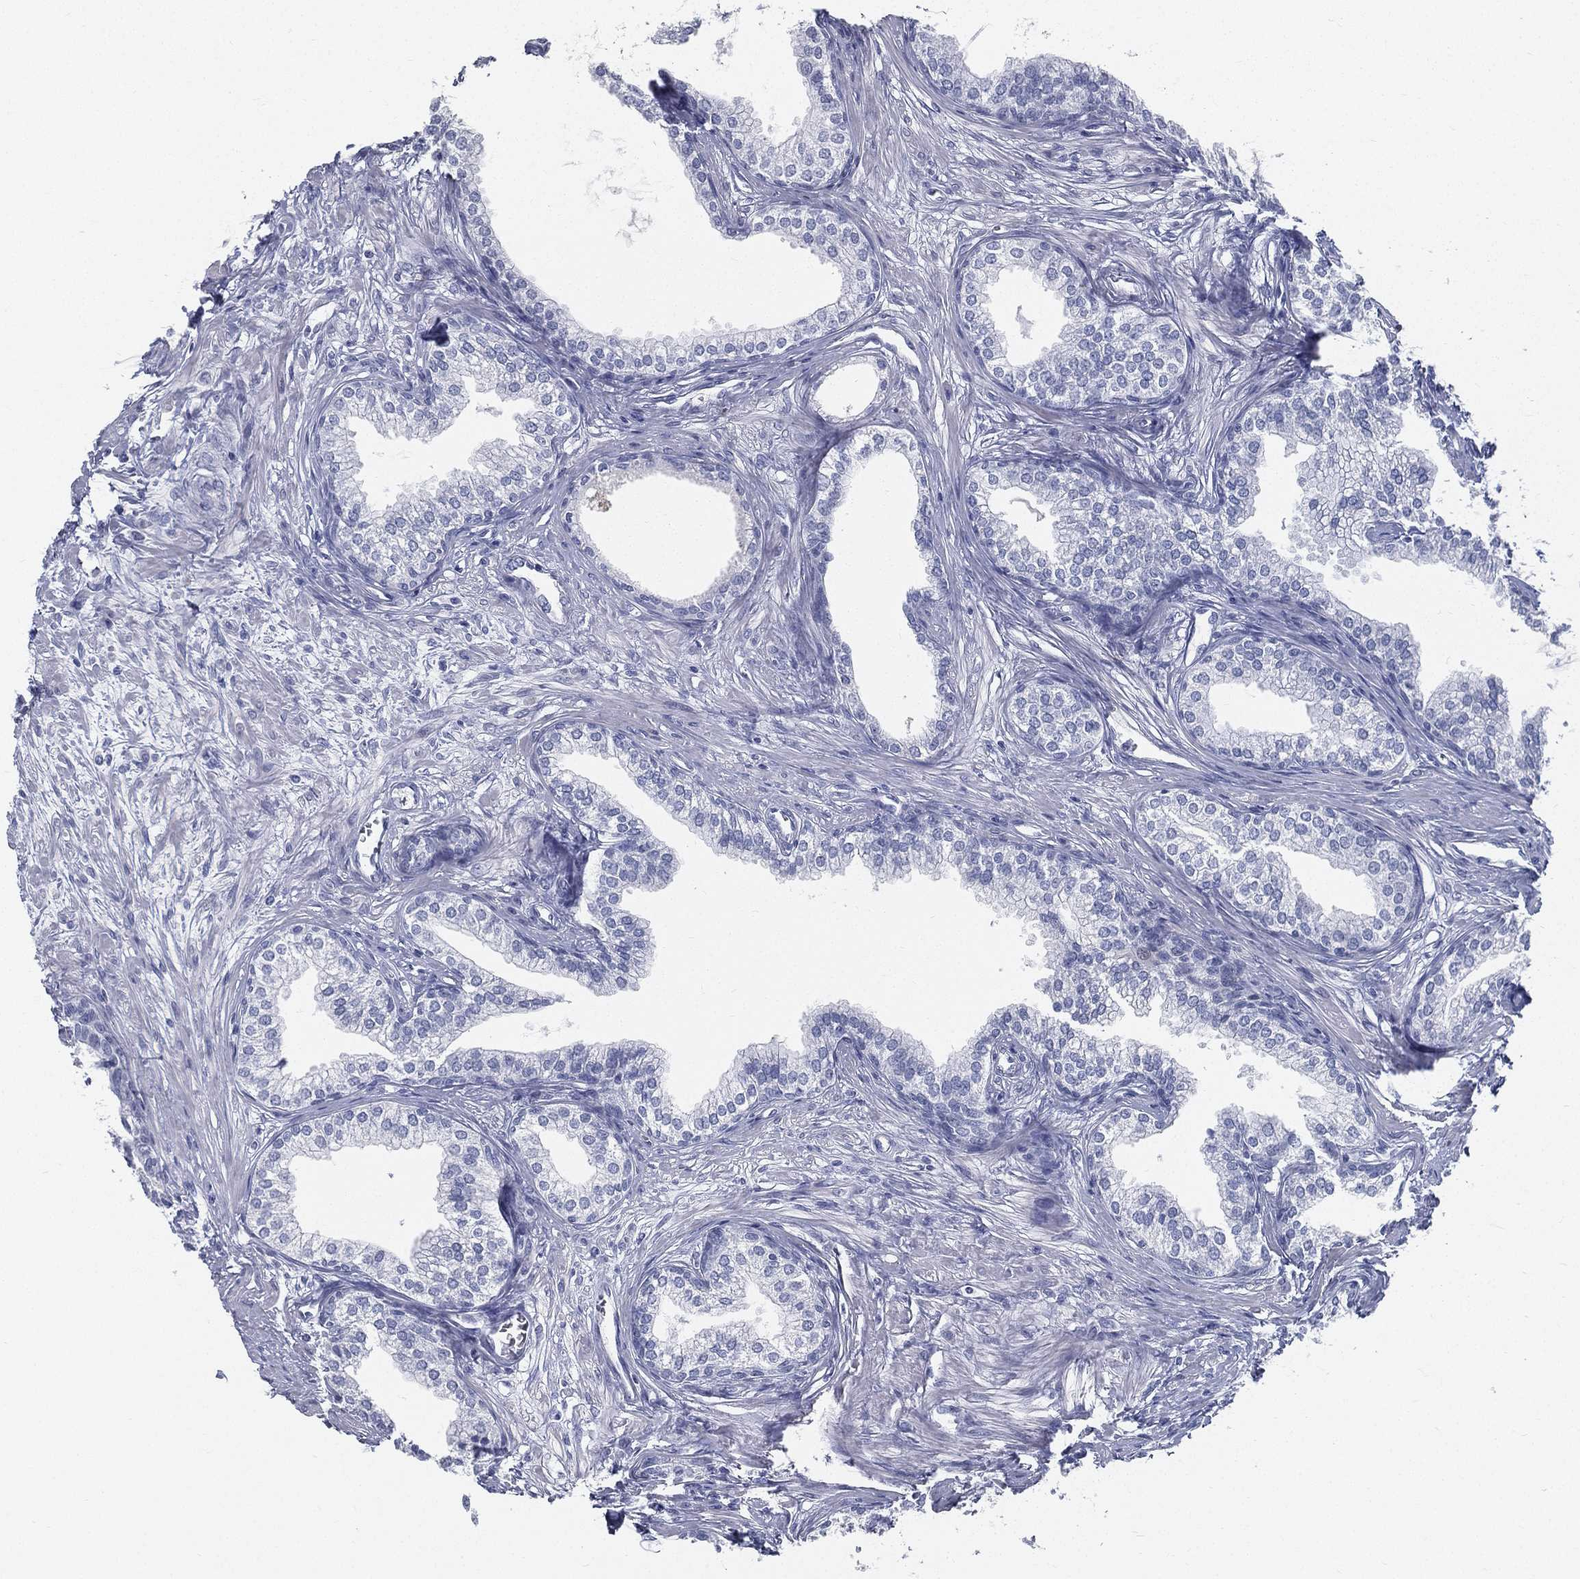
{"staining": {"intensity": "negative", "quantity": "none", "location": "none"}, "tissue": "prostate", "cell_type": "Glandular cells", "image_type": "normal", "snomed": [{"axis": "morphology", "description": "Normal tissue, NOS"}, {"axis": "topography", "description": "Prostate"}], "caption": "This is an IHC photomicrograph of benign prostate. There is no staining in glandular cells.", "gene": "SPPL2C", "patient": {"sex": "male", "age": 65}}